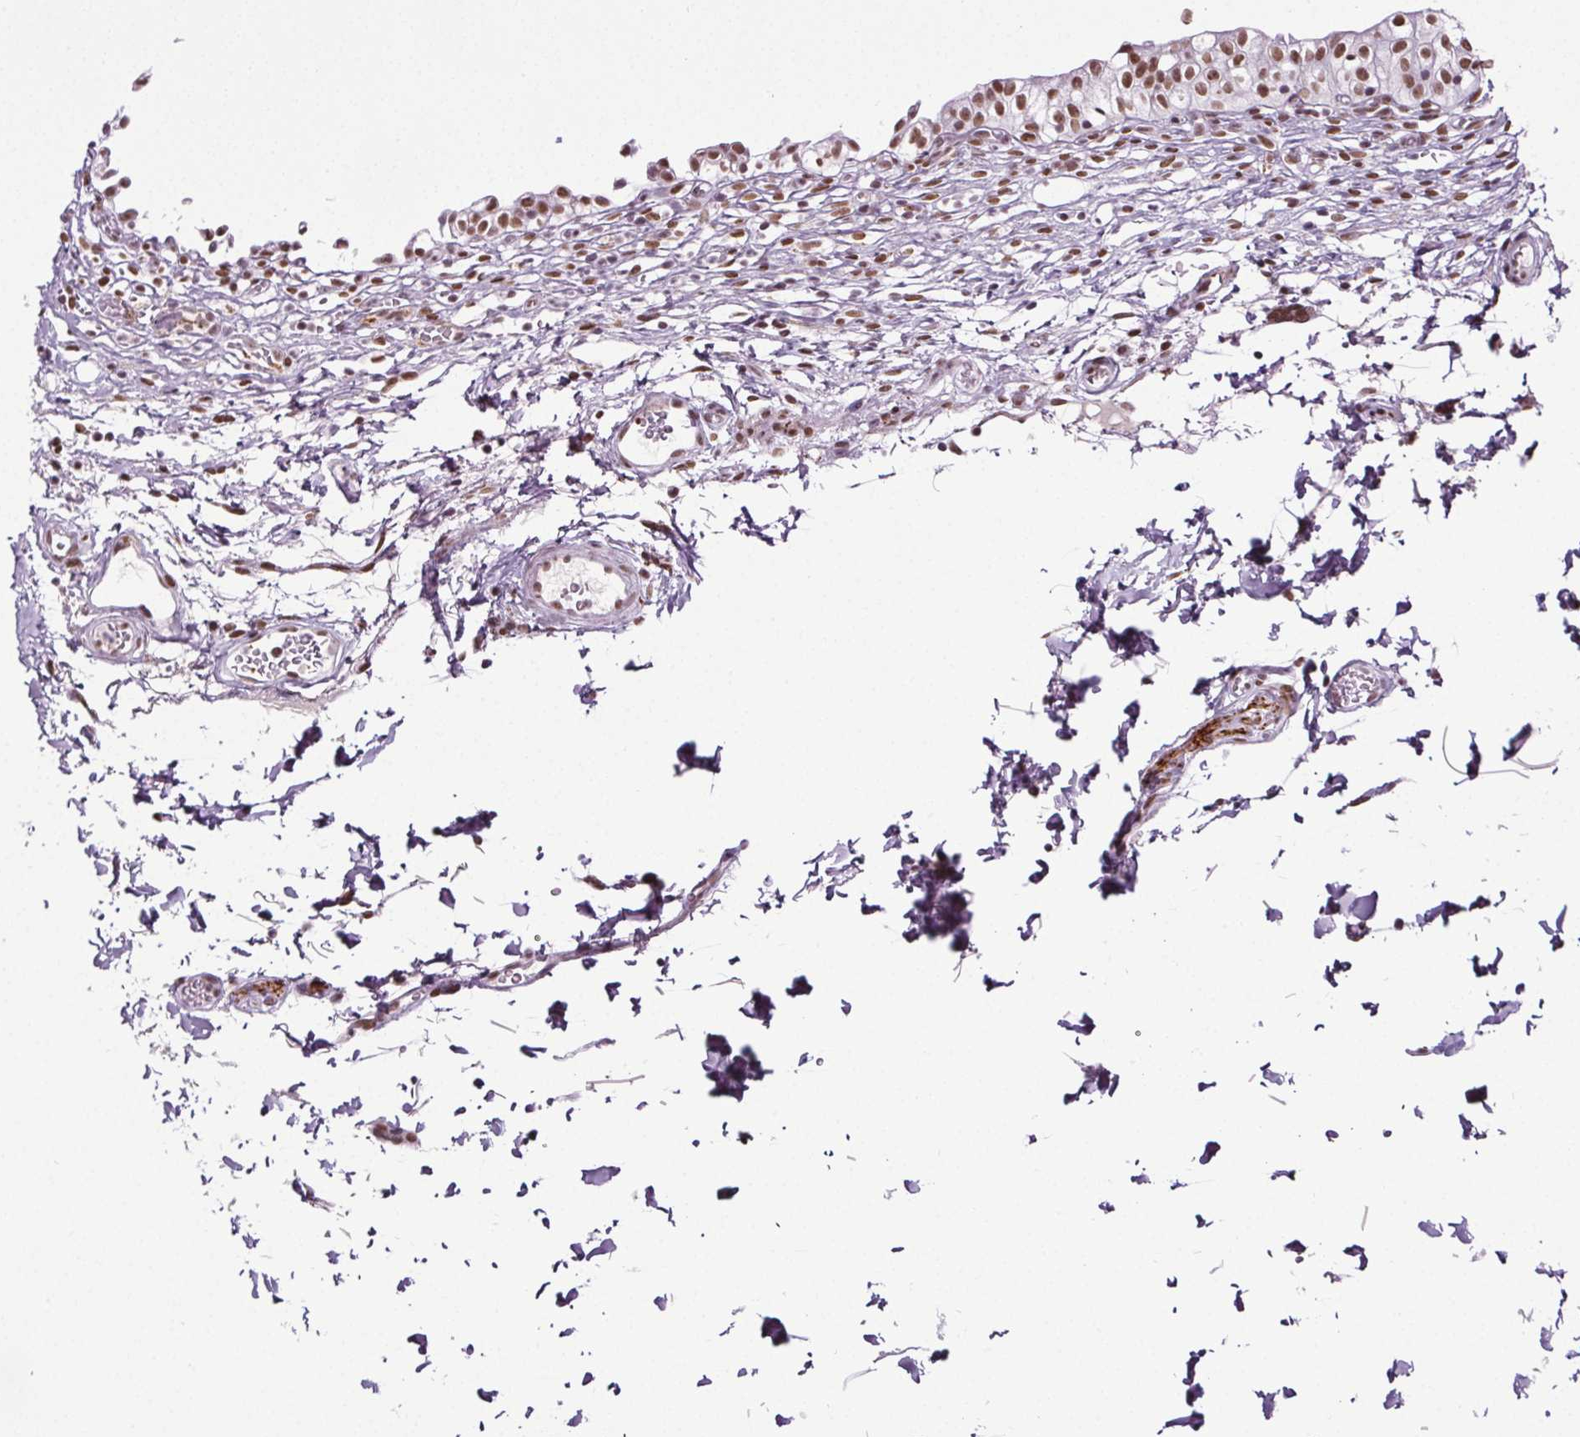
{"staining": {"intensity": "moderate", "quantity": ">75%", "location": "nuclear"}, "tissue": "urinary bladder", "cell_type": "Urothelial cells", "image_type": "normal", "snomed": [{"axis": "morphology", "description": "Normal tissue, NOS"}, {"axis": "topography", "description": "Urinary bladder"}, {"axis": "topography", "description": "Peripheral nerve tissue"}], "caption": "Immunohistochemical staining of benign urinary bladder demonstrates medium levels of moderate nuclear expression in approximately >75% of urothelial cells. (Brightfield microscopy of DAB IHC at high magnification).", "gene": "GP6", "patient": {"sex": "male", "age": 55}}